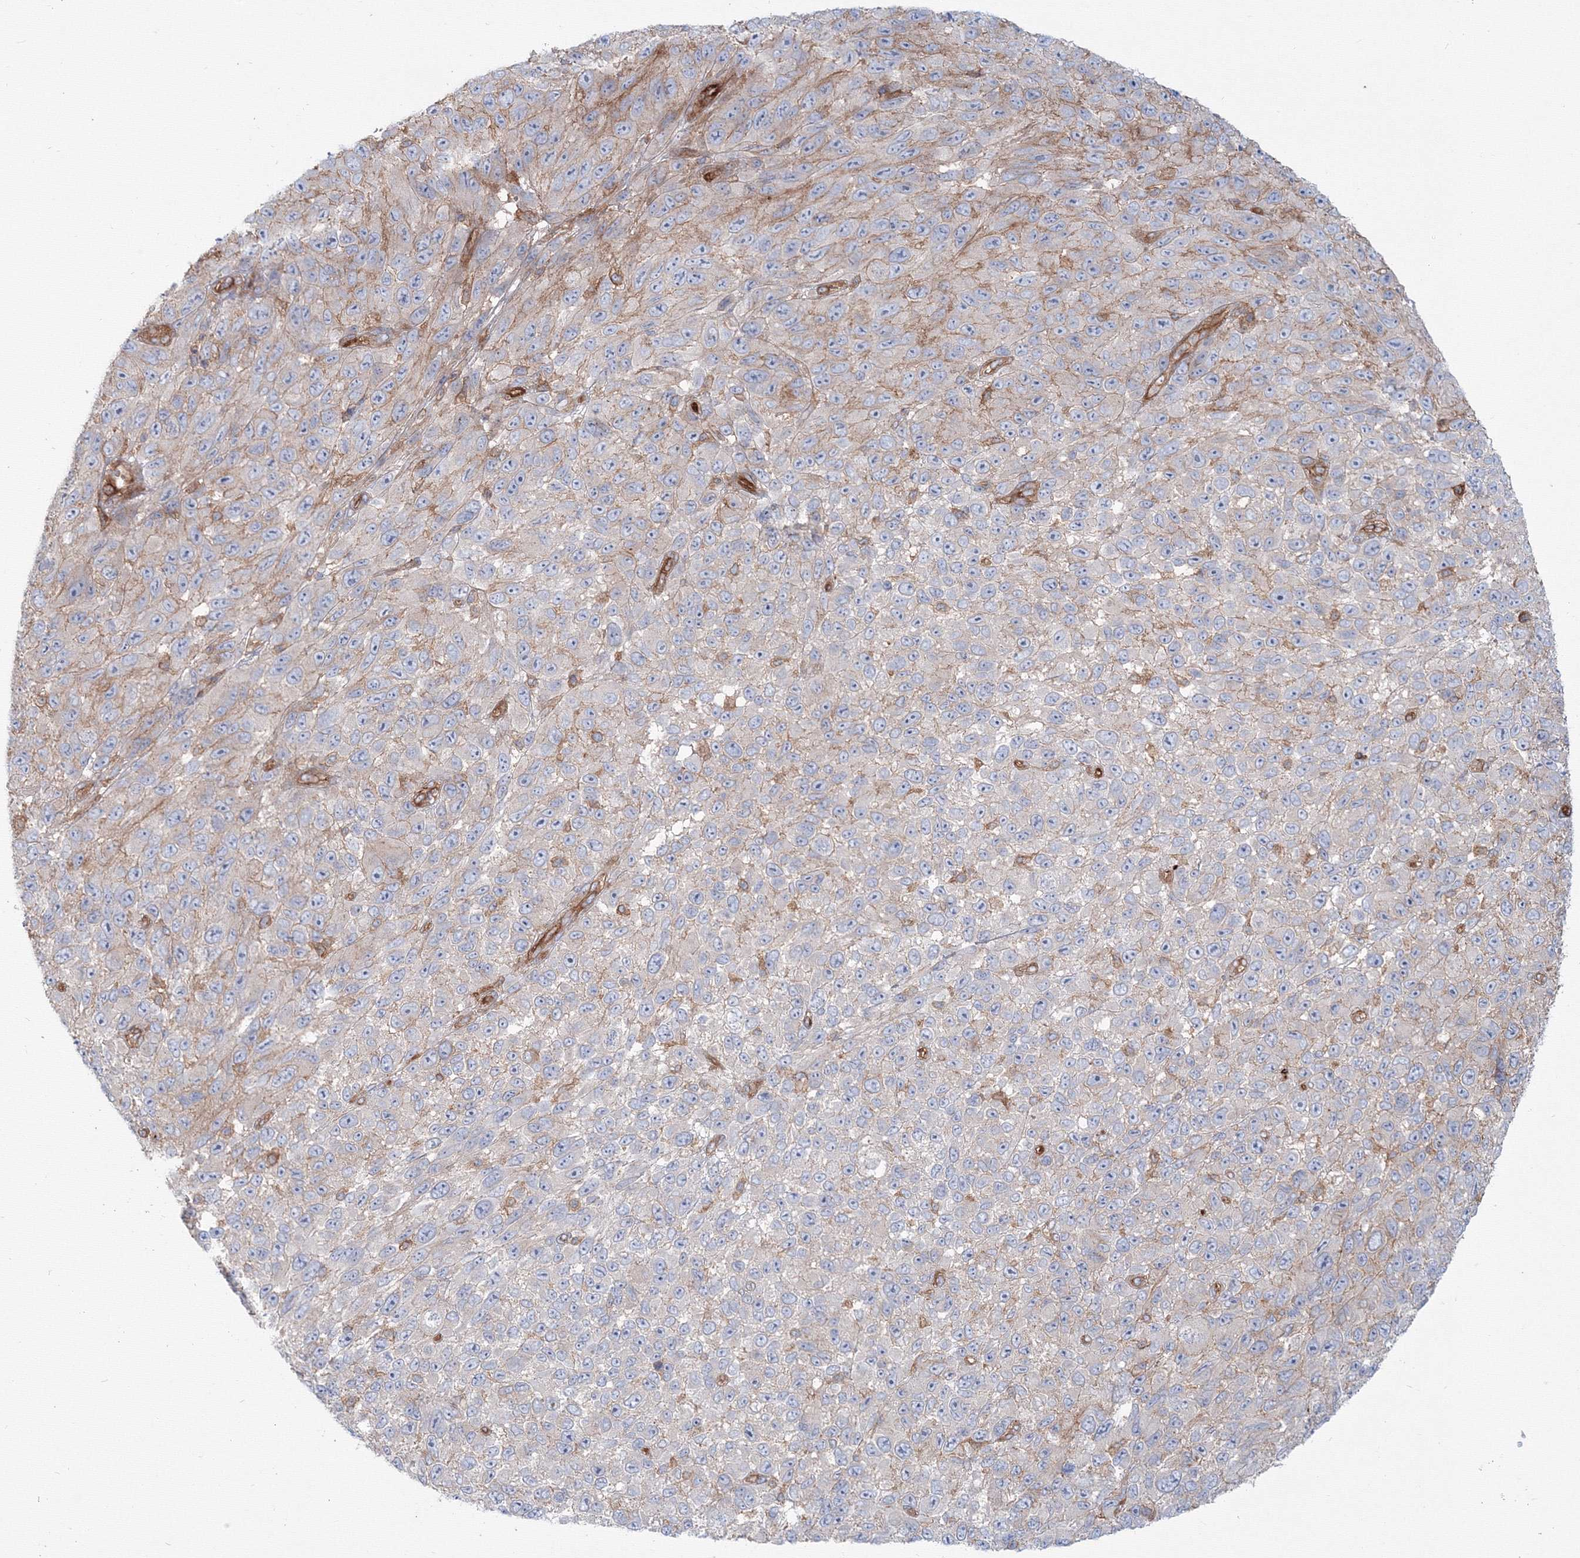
{"staining": {"intensity": "negative", "quantity": "none", "location": "none"}, "tissue": "melanoma", "cell_type": "Tumor cells", "image_type": "cancer", "snomed": [{"axis": "morphology", "description": "Malignant melanoma, NOS"}, {"axis": "topography", "description": "Skin"}], "caption": "Malignant melanoma was stained to show a protein in brown. There is no significant staining in tumor cells.", "gene": "SH3PXD2A", "patient": {"sex": "female", "age": 96}}